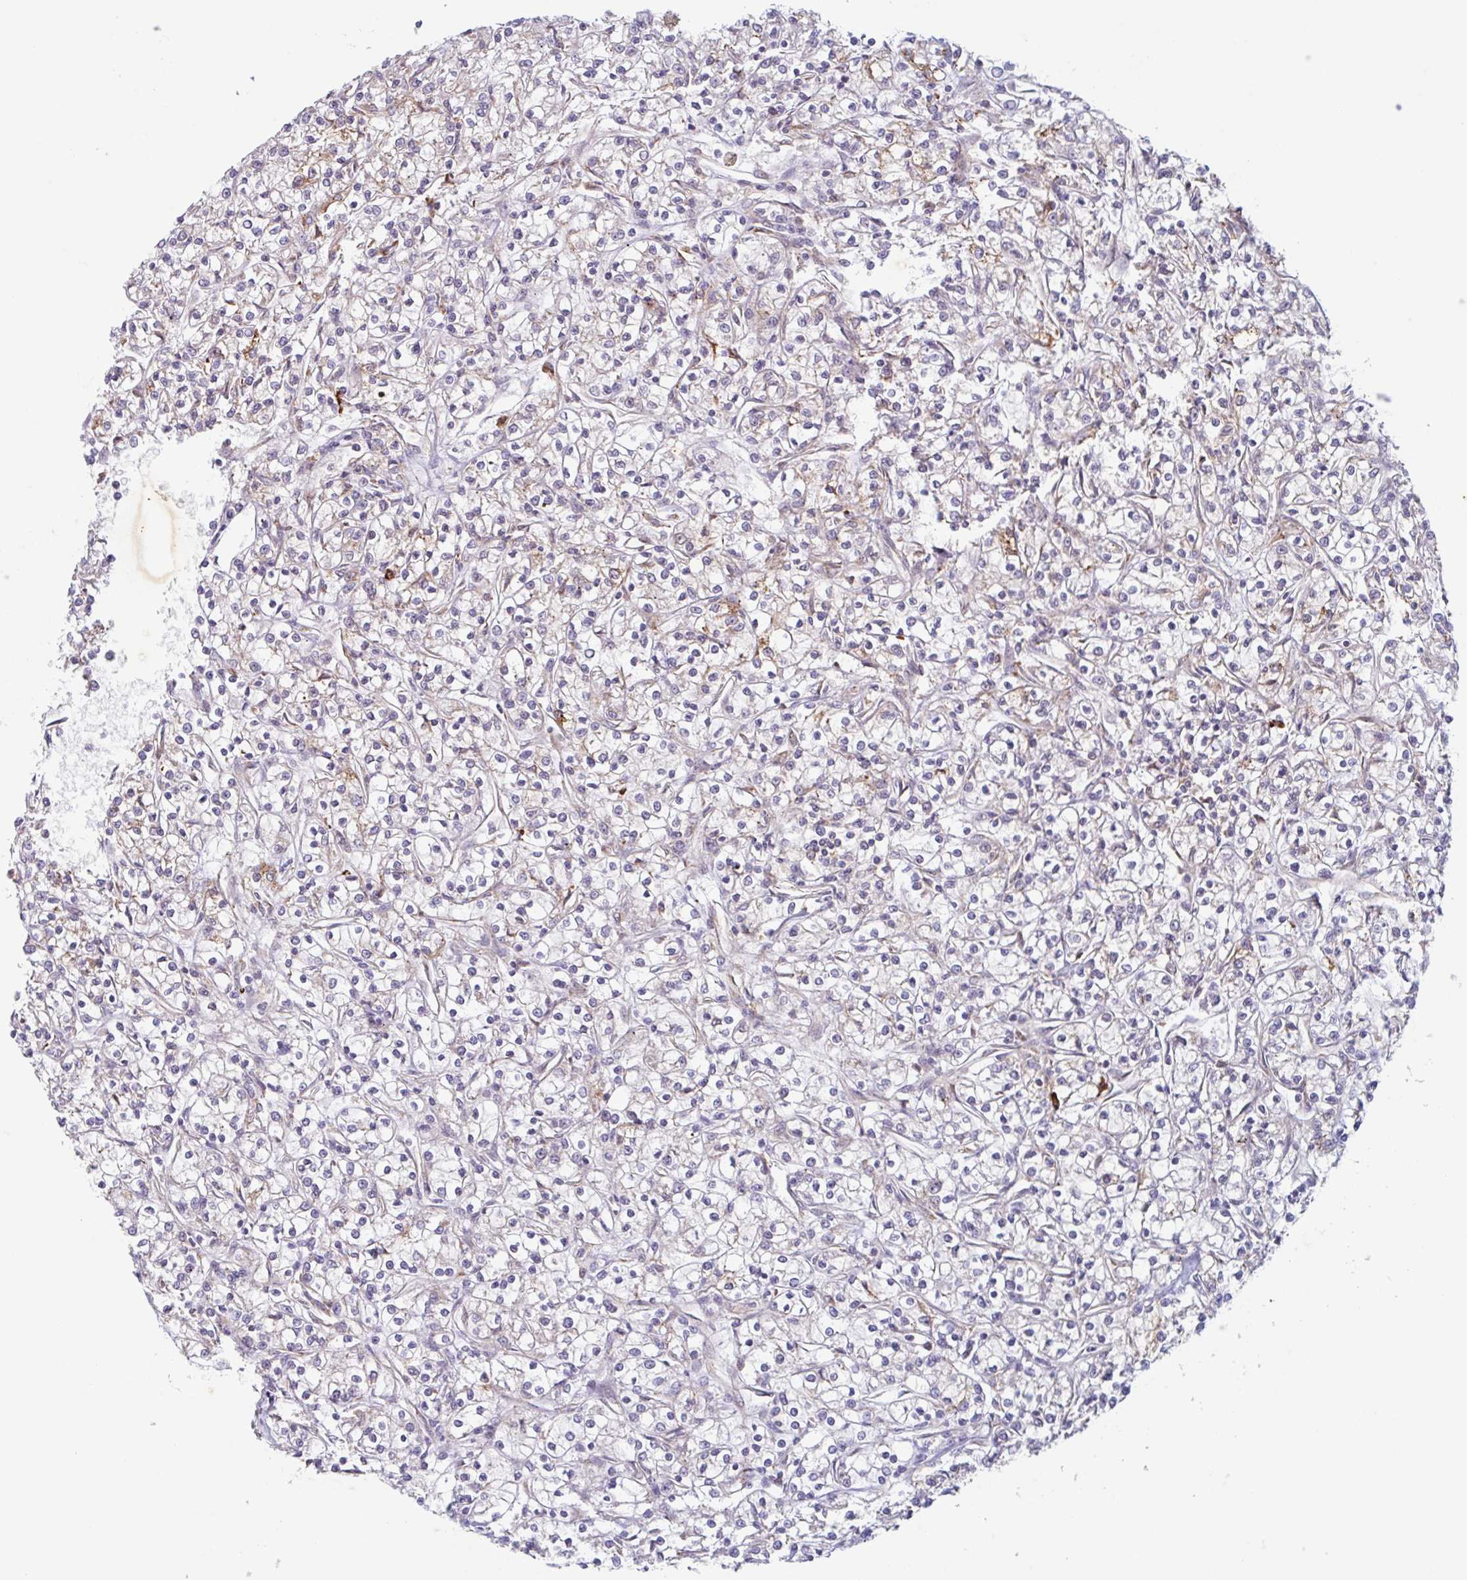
{"staining": {"intensity": "moderate", "quantity": "<25%", "location": "cytoplasmic/membranous"}, "tissue": "renal cancer", "cell_type": "Tumor cells", "image_type": "cancer", "snomed": [{"axis": "morphology", "description": "Adenocarcinoma, NOS"}, {"axis": "topography", "description": "Kidney"}], "caption": "A histopathology image of renal cancer stained for a protein reveals moderate cytoplasmic/membranous brown staining in tumor cells.", "gene": "RIT1", "patient": {"sex": "female", "age": 59}}